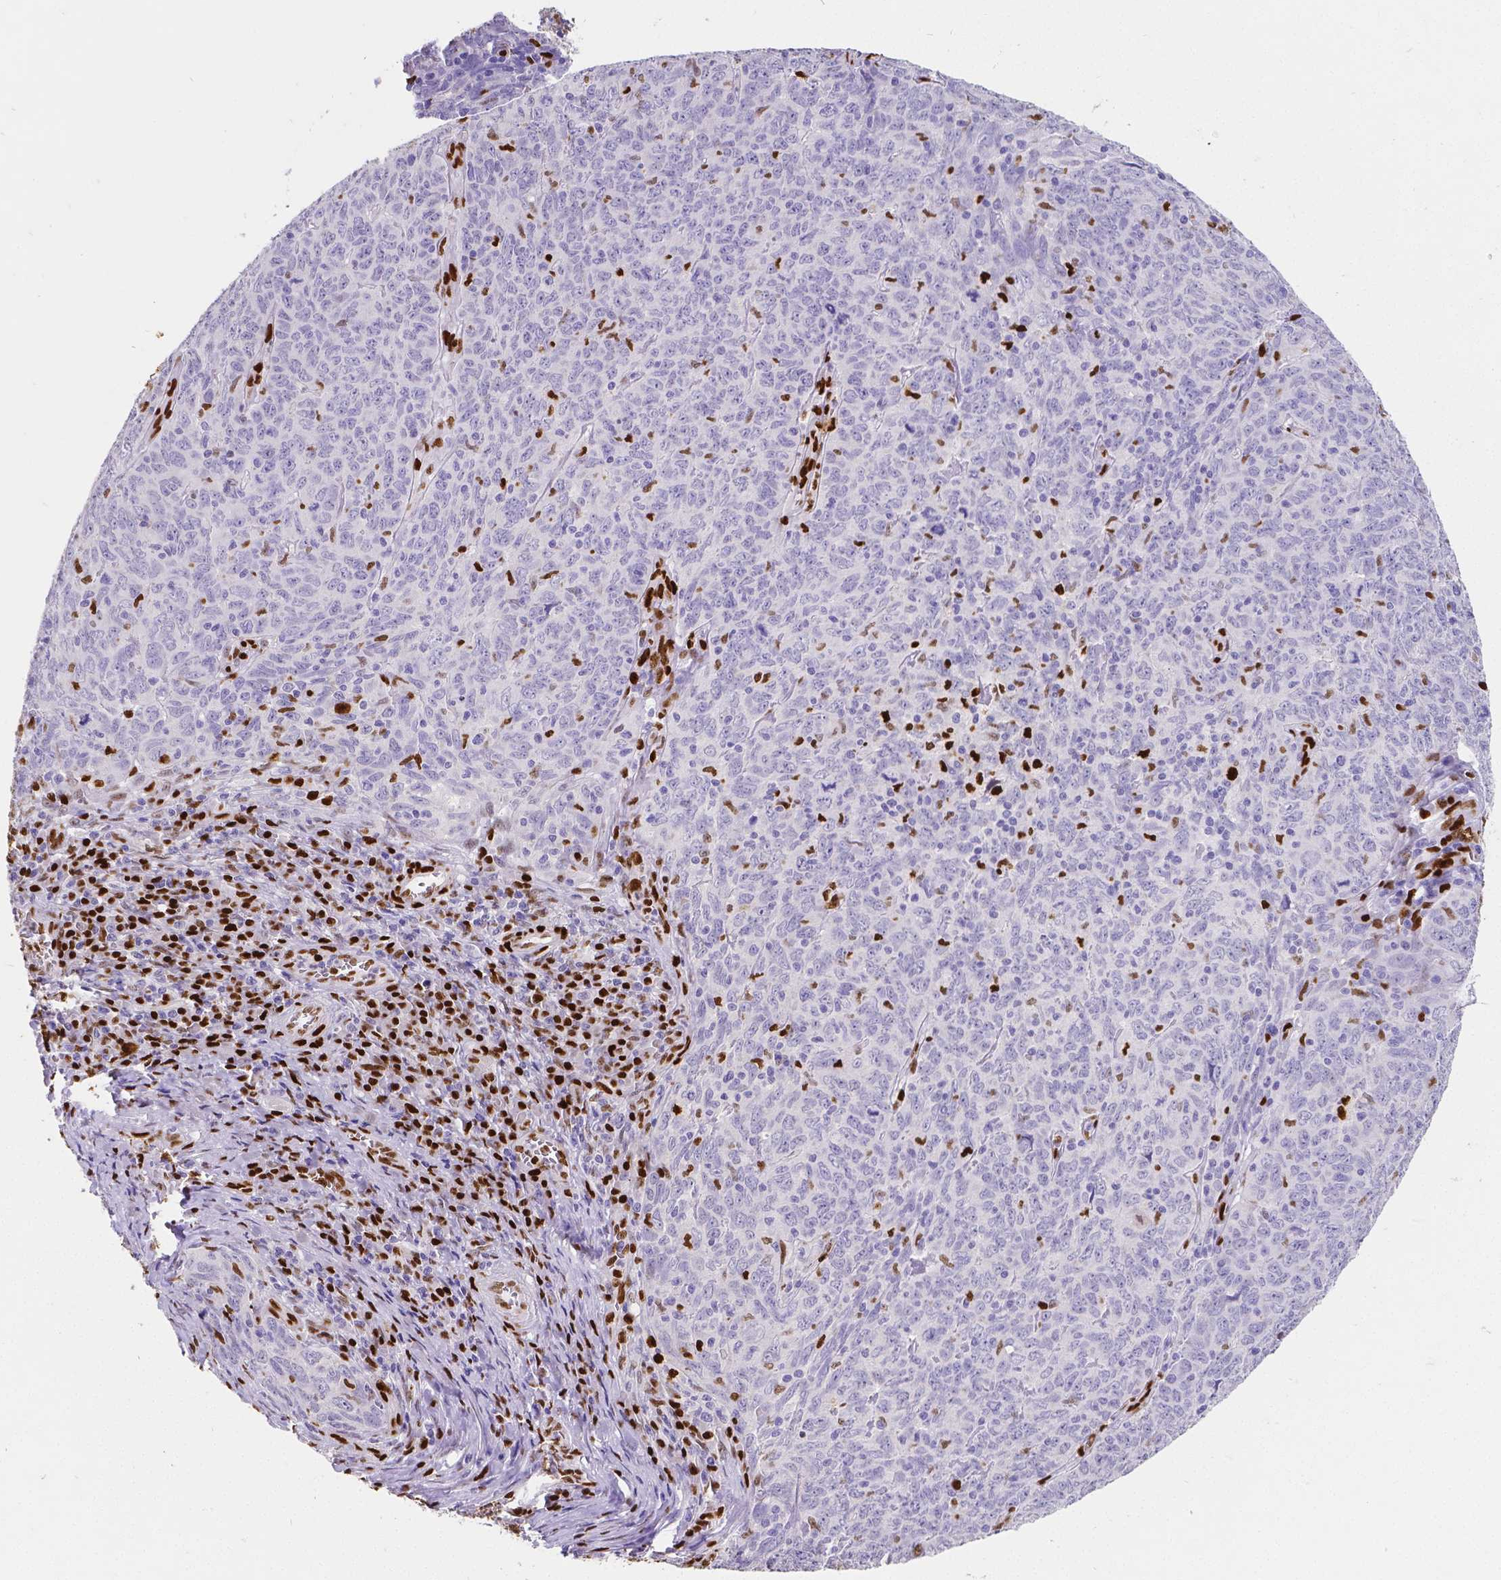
{"staining": {"intensity": "negative", "quantity": "none", "location": "none"}, "tissue": "skin cancer", "cell_type": "Tumor cells", "image_type": "cancer", "snomed": [{"axis": "morphology", "description": "Squamous cell carcinoma, NOS"}, {"axis": "topography", "description": "Skin"}, {"axis": "topography", "description": "Anal"}], "caption": "There is no significant staining in tumor cells of skin cancer (squamous cell carcinoma).", "gene": "MEF2C", "patient": {"sex": "female", "age": 51}}